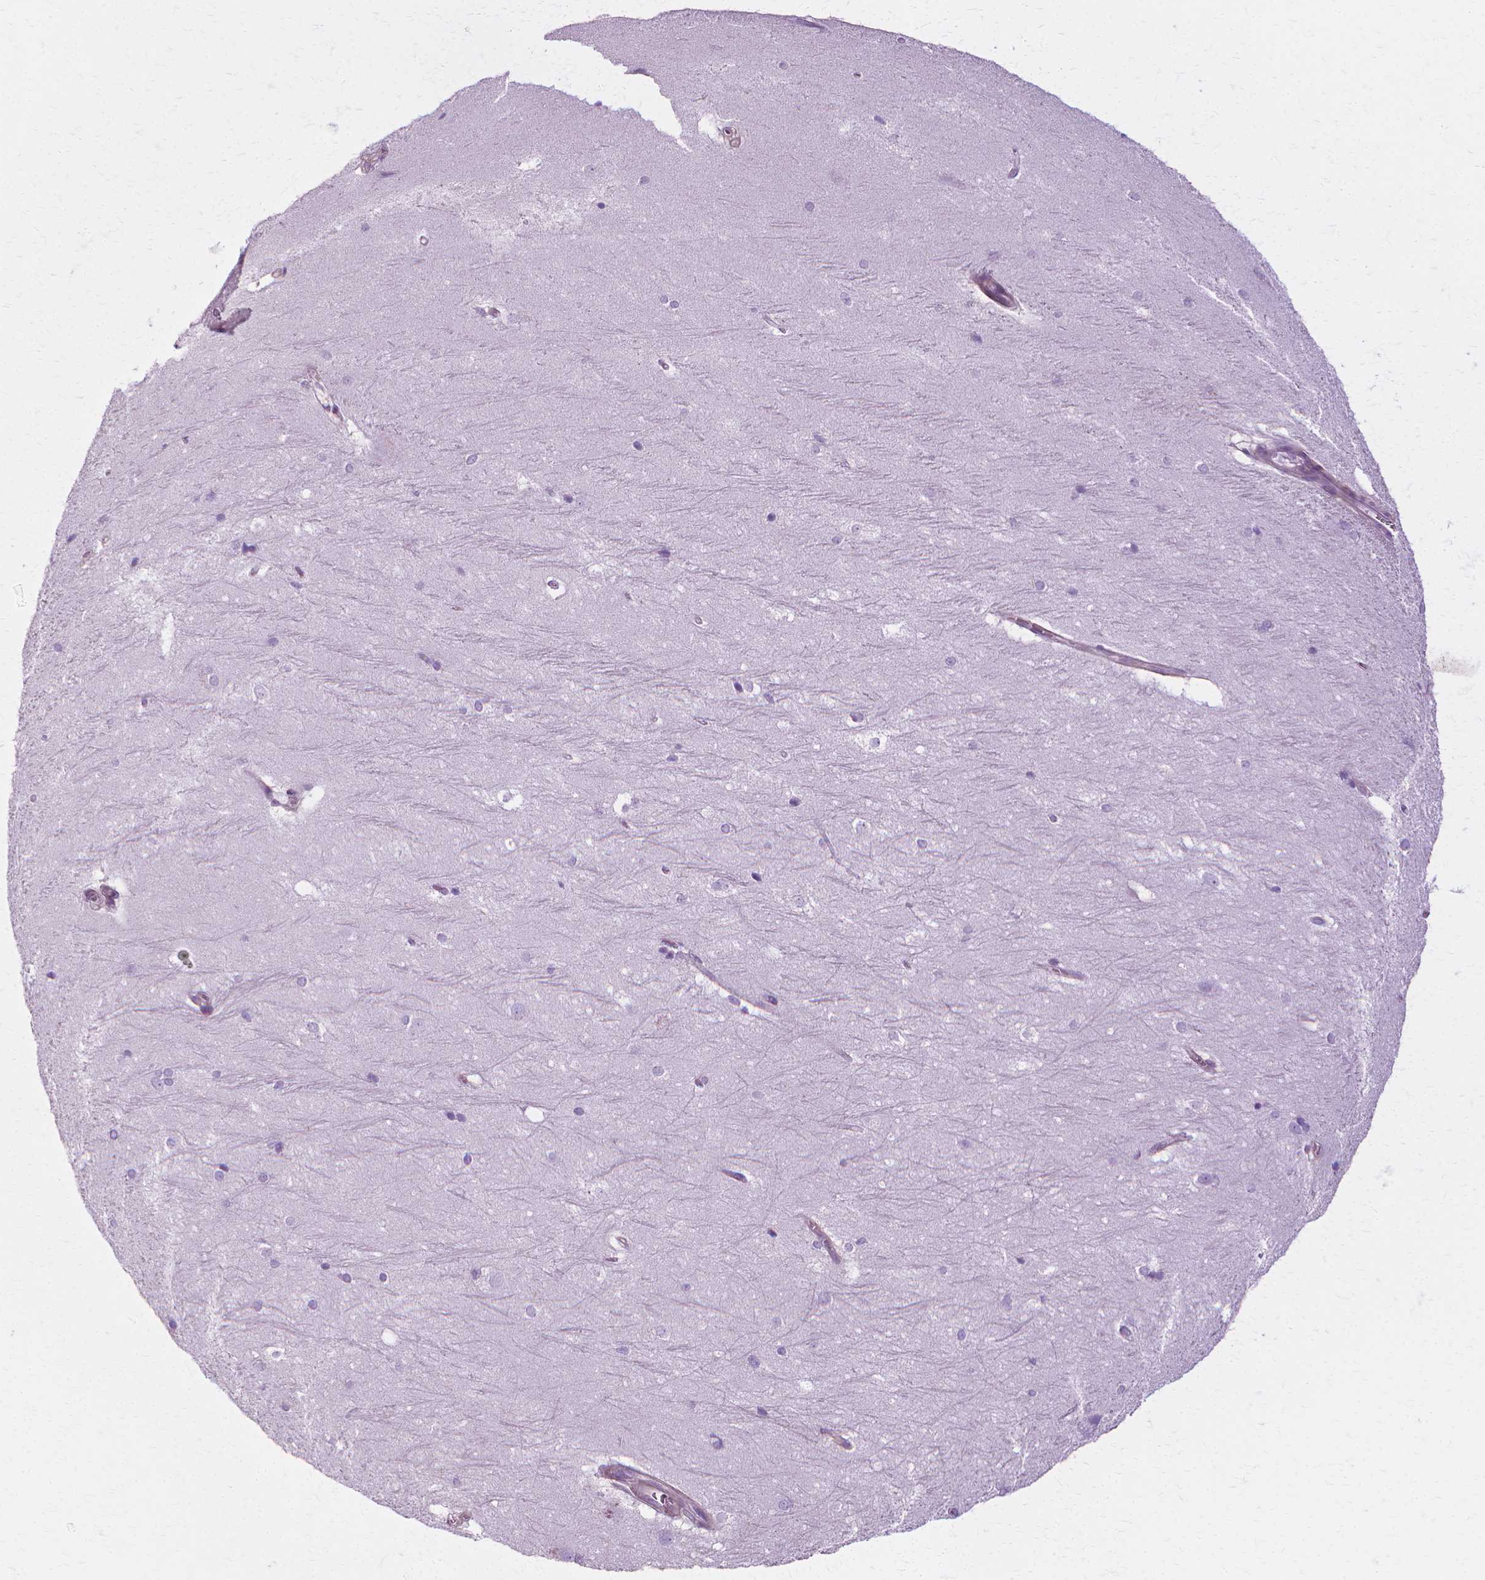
{"staining": {"intensity": "negative", "quantity": "none", "location": "none"}, "tissue": "hippocampus", "cell_type": "Glial cells", "image_type": "normal", "snomed": [{"axis": "morphology", "description": "Normal tissue, NOS"}, {"axis": "topography", "description": "Cerebral cortex"}, {"axis": "topography", "description": "Hippocampus"}], "caption": "IHC of normal human hippocampus shows no staining in glial cells.", "gene": "CFAP157", "patient": {"sex": "female", "age": 19}}